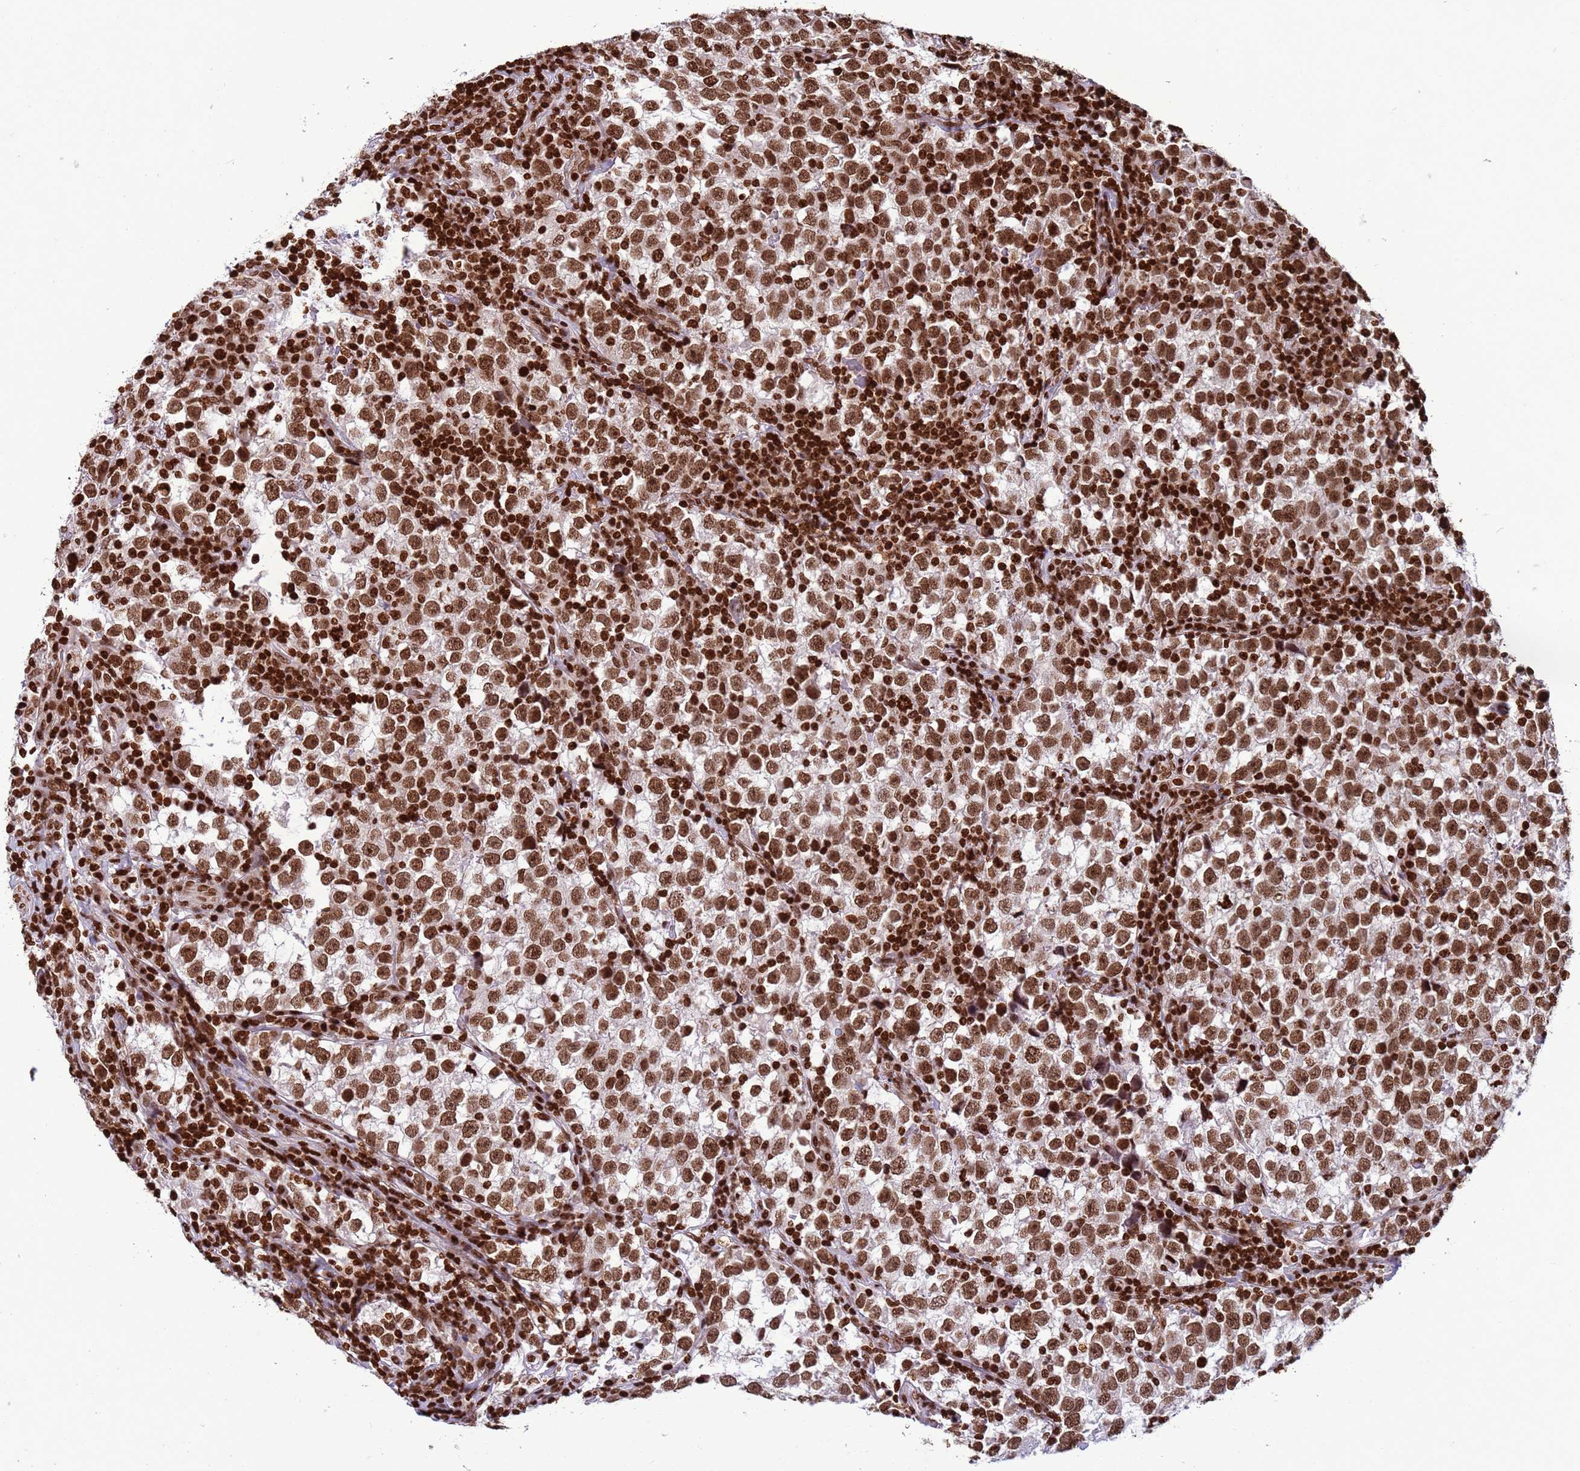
{"staining": {"intensity": "strong", "quantity": ">75%", "location": "nuclear"}, "tissue": "testis cancer", "cell_type": "Tumor cells", "image_type": "cancer", "snomed": [{"axis": "morphology", "description": "Normal tissue, NOS"}, {"axis": "morphology", "description": "Seminoma, NOS"}, {"axis": "topography", "description": "Testis"}], "caption": "Approximately >75% of tumor cells in human testis seminoma reveal strong nuclear protein staining as visualized by brown immunohistochemical staining.", "gene": "H3-3B", "patient": {"sex": "male", "age": 43}}